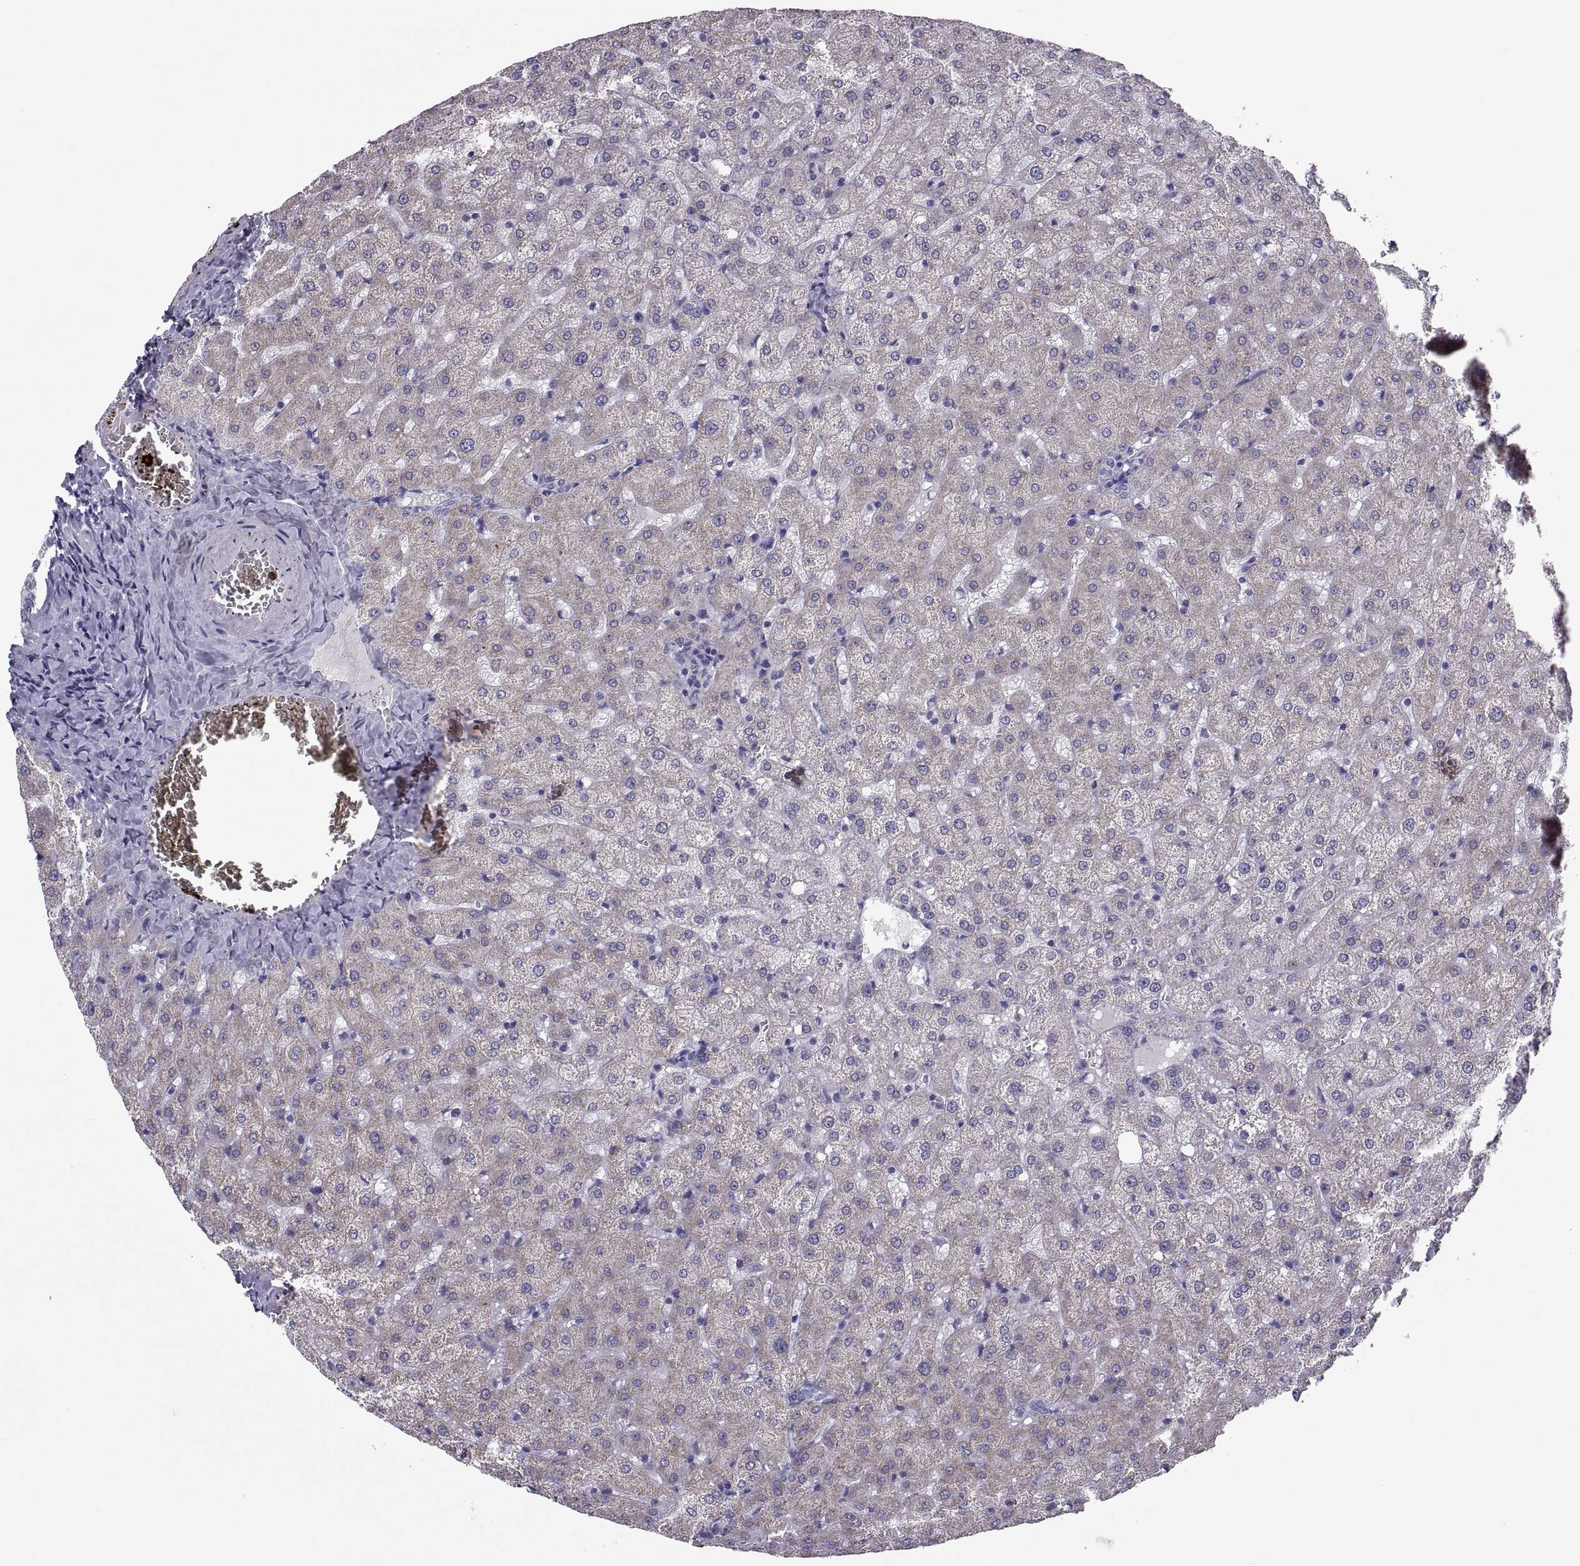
{"staining": {"intensity": "negative", "quantity": "none", "location": "none"}, "tissue": "liver", "cell_type": "Cholangiocytes", "image_type": "normal", "snomed": [{"axis": "morphology", "description": "Normal tissue, NOS"}, {"axis": "topography", "description": "Liver"}], "caption": "Immunohistochemistry of benign human liver exhibits no staining in cholangiocytes.", "gene": "IGSF1", "patient": {"sex": "female", "age": 50}}